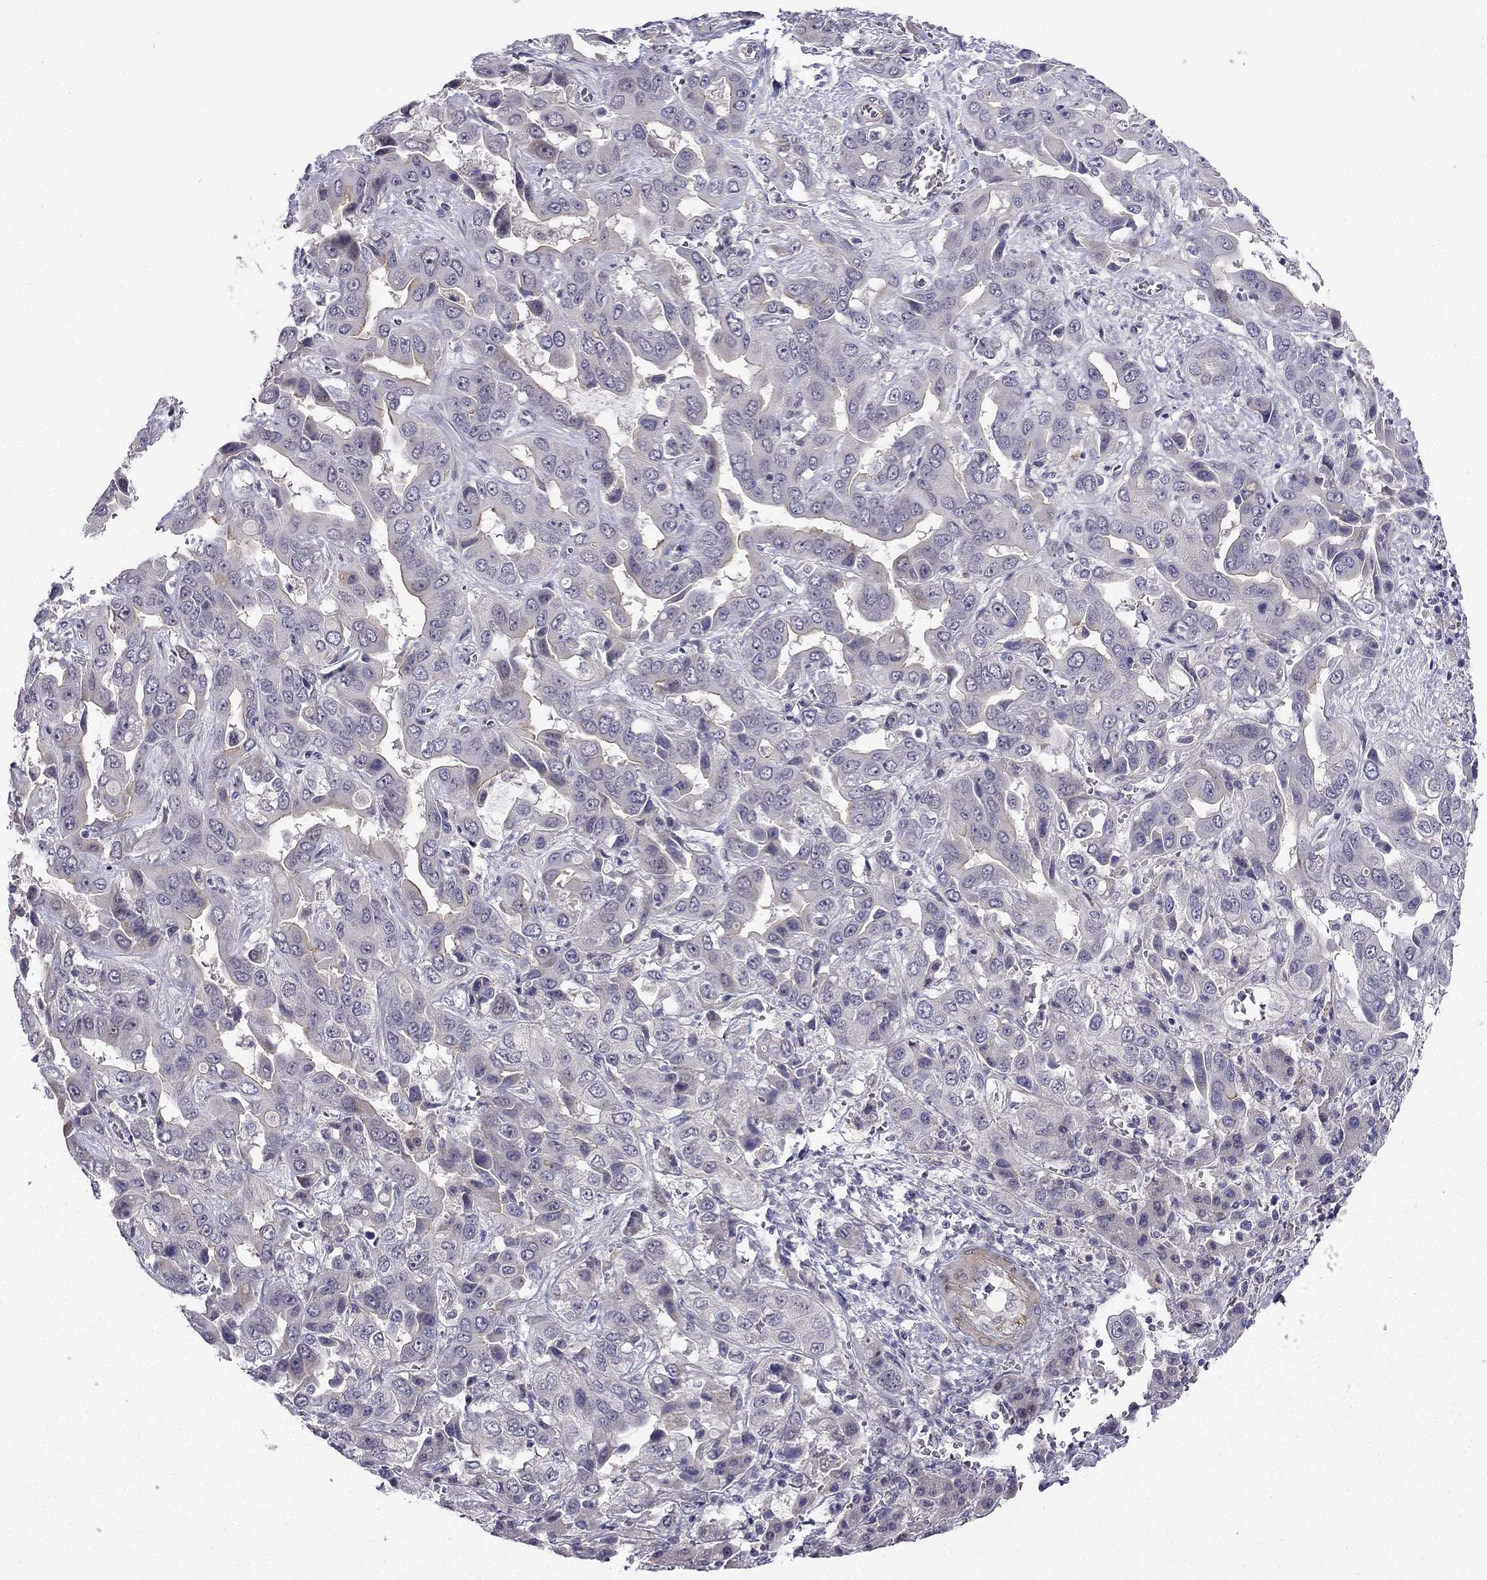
{"staining": {"intensity": "negative", "quantity": "none", "location": "none"}, "tissue": "liver cancer", "cell_type": "Tumor cells", "image_type": "cancer", "snomed": [{"axis": "morphology", "description": "Cholangiocarcinoma"}, {"axis": "topography", "description": "Liver"}], "caption": "High power microscopy photomicrograph of an immunohistochemistry micrograph of liver cancer, revealing no significant staining in tumor cells. (DAB immunohistochemistry with hematoxylin counter stain).", "gene": "CHST8", "patient": {"sex": "female", "age": 52}}